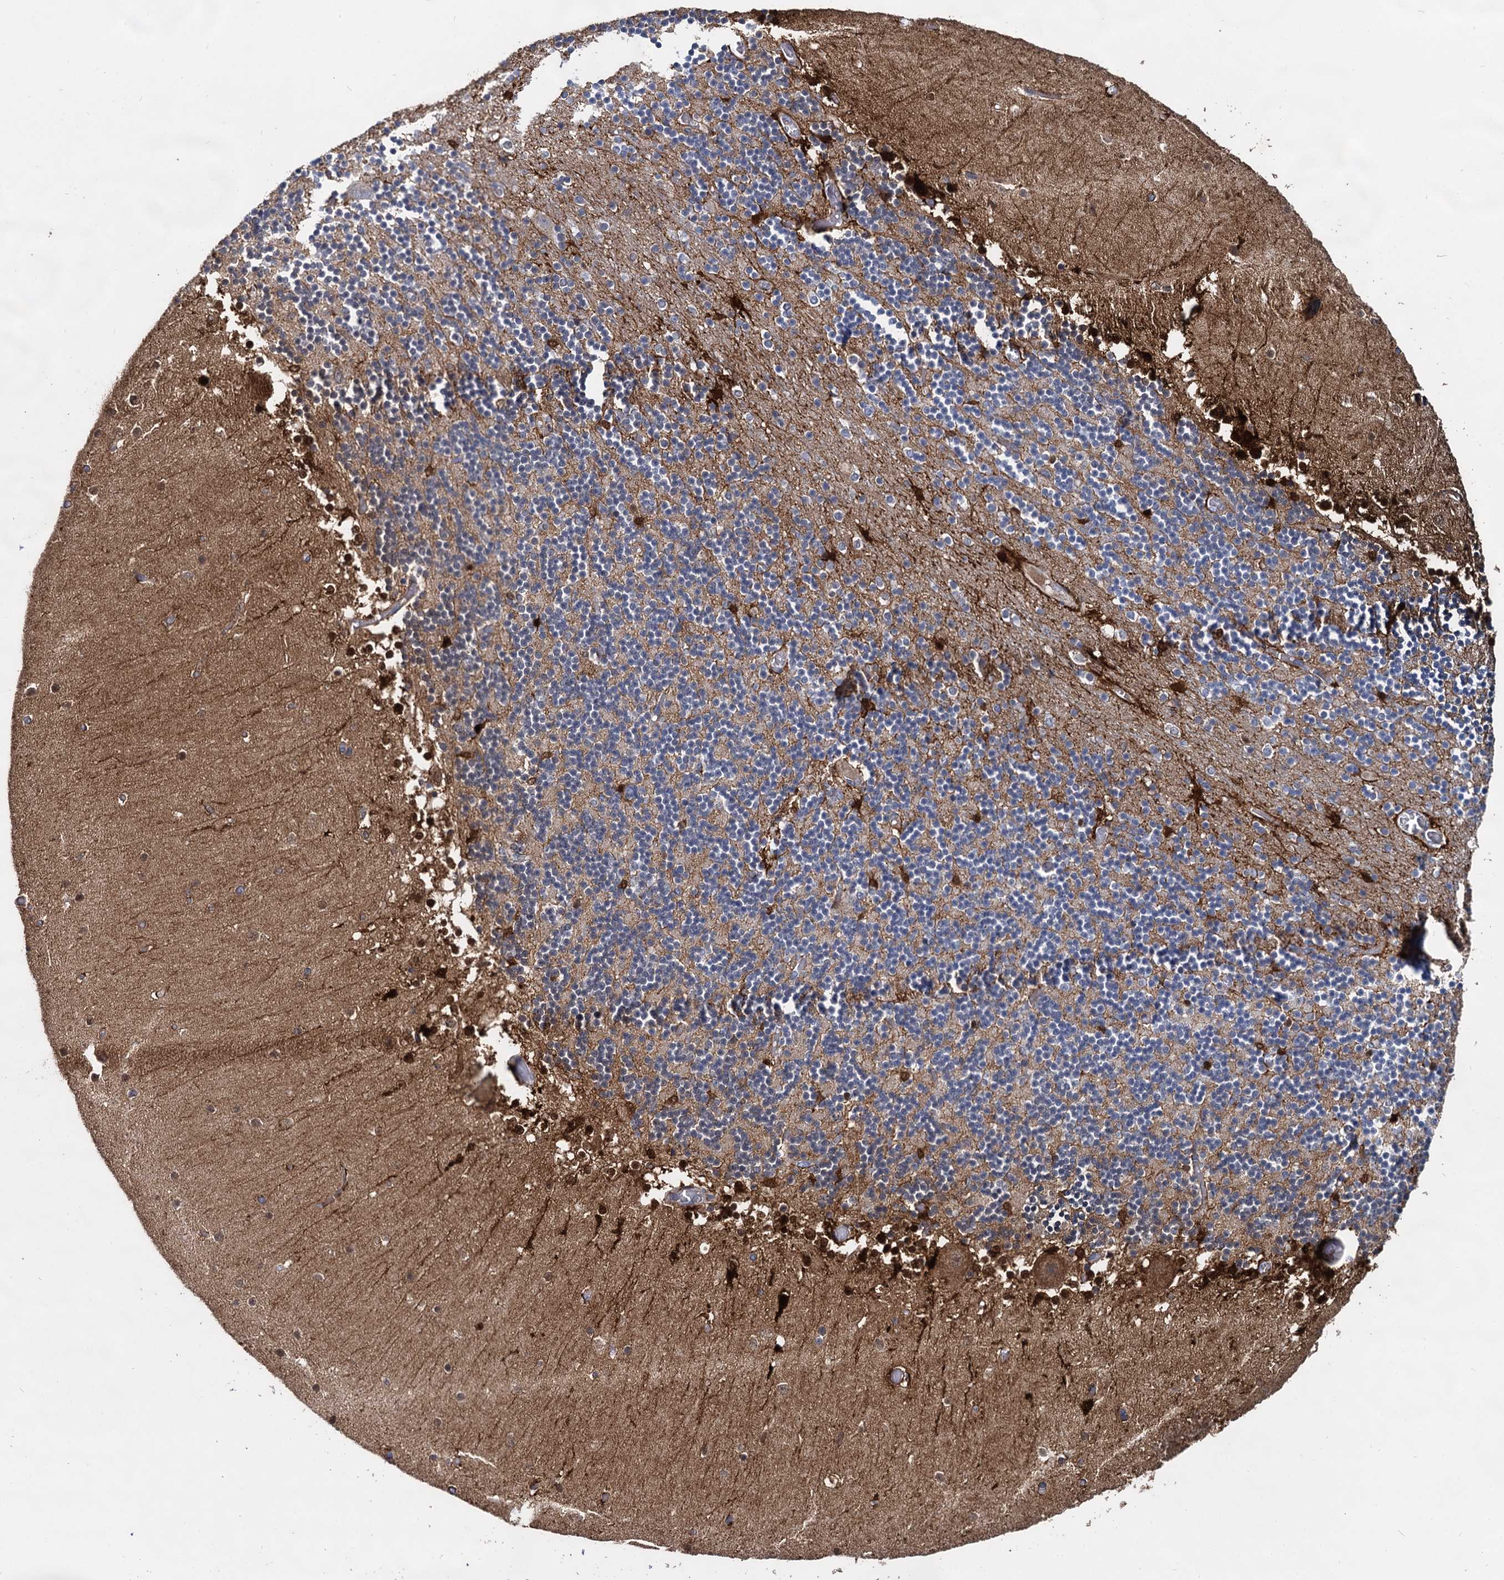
{"staining": {"intensity": "moderate", "quantity": "25%-75%", "location": "cytoplasmic/membranous"}, "tissue": "cerebellum", "cell_type": "Cells in granular layer", "image_type": "normal", "snomed": [{"axis": "morphology", "description": "Normal tissue, NOS"}, {"axis": "topography", "description": "Cerebellum"}], "caption": "Moderate cytoplasmic/membranous protein expression is identified in approximately 25%-75% of cells in granular layer in cerebellum.", "gene": "GSTM3", "patient": {"sex": "female", "age": 28}}